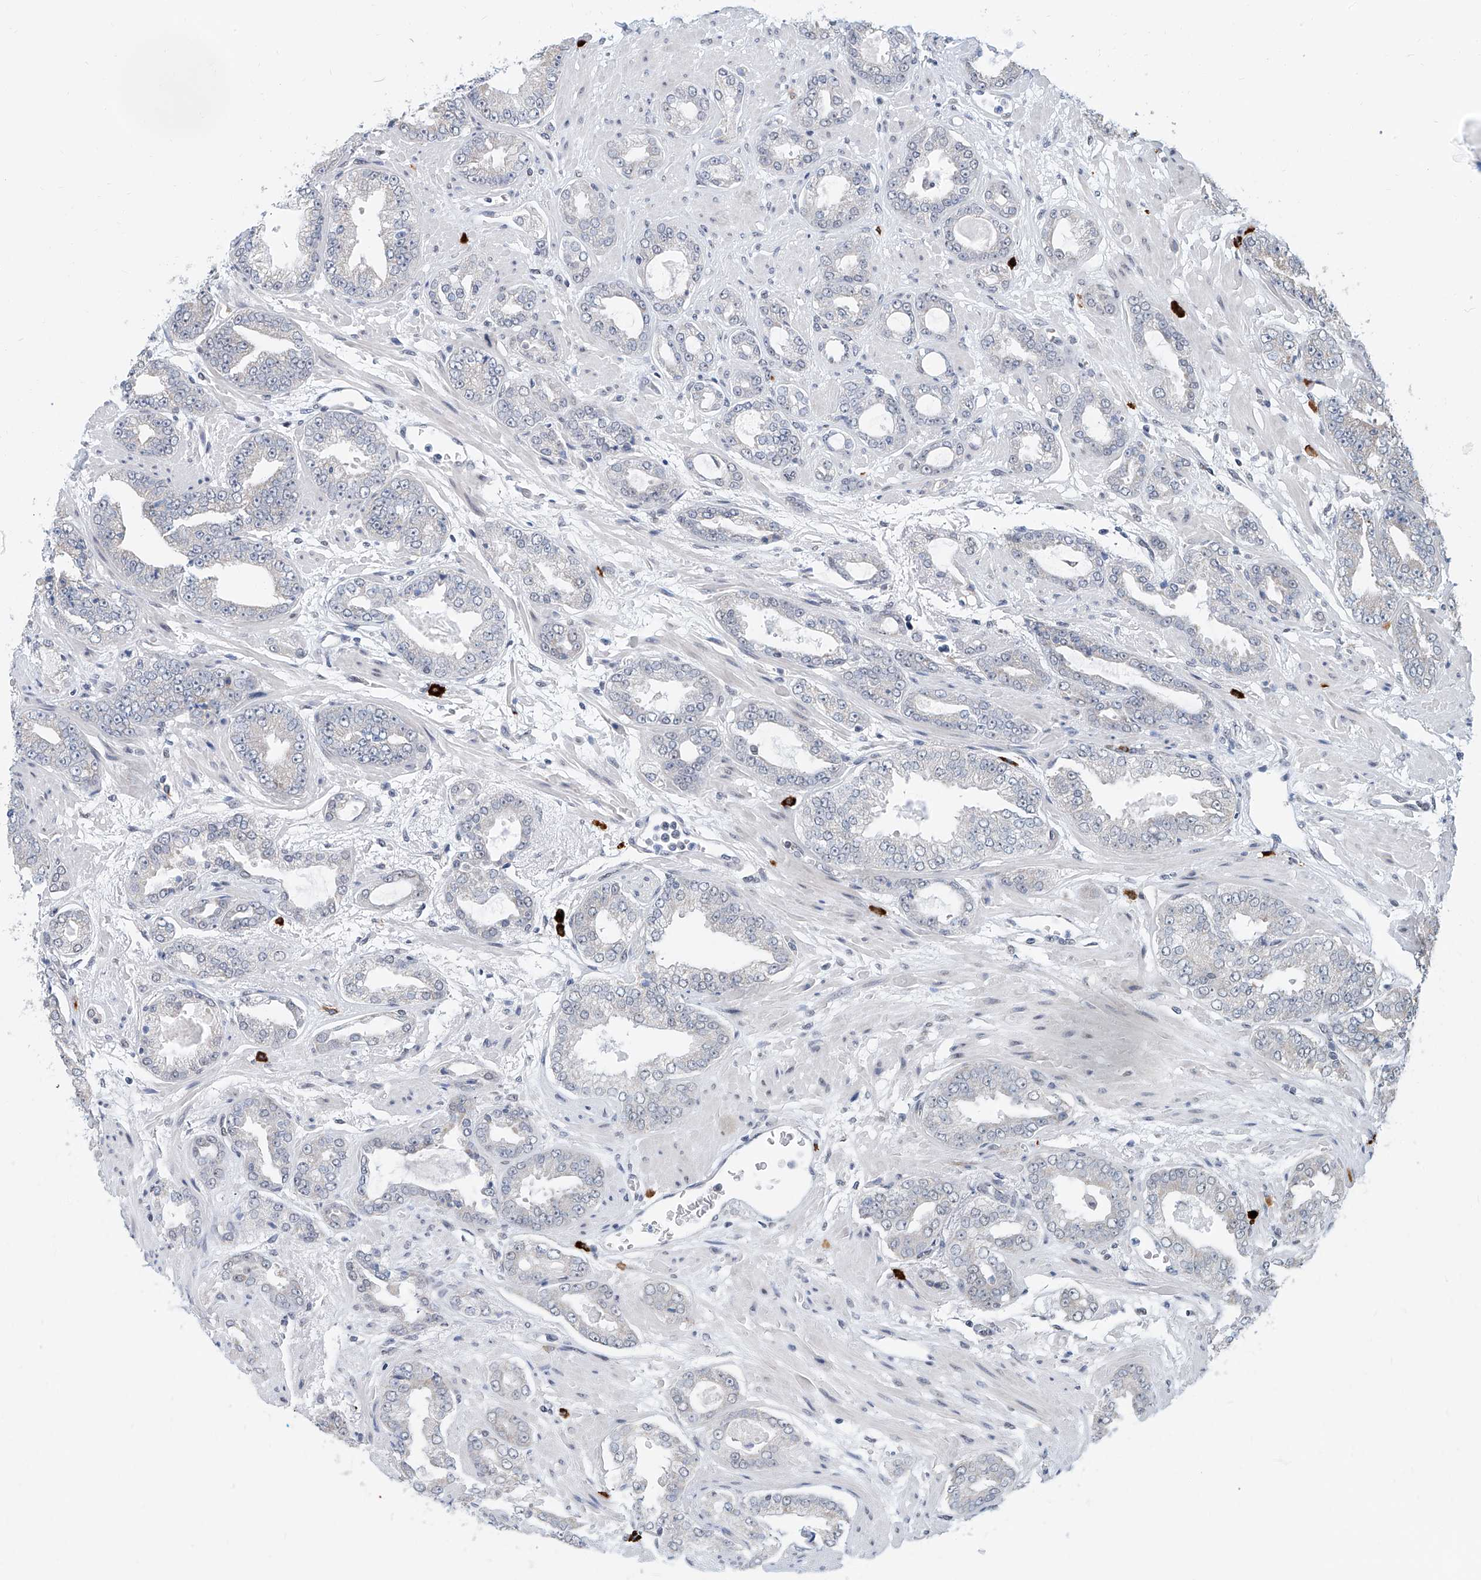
{"staining": {"intensity": "negative", "quantity": "none", "location": "none"}, "tissue": "prostate cancer", "cell_type": "Tumor cells", "image_type": "cancer", "snomed": [{"axis": "morphology", "description": "Adenocarcinoma, High grade"}, {"axis": "topography", "description": "Prostate"}], "caption": "Tumor cells are negative for brown protein staining in prostate adenocarcinoma (high-grade). The staining is performed using DAB brown chromogen with nuclei counter-stained in using hematoxylin.", "gene": "SDE2", "patient": {"sex": "male", "age": 71}}